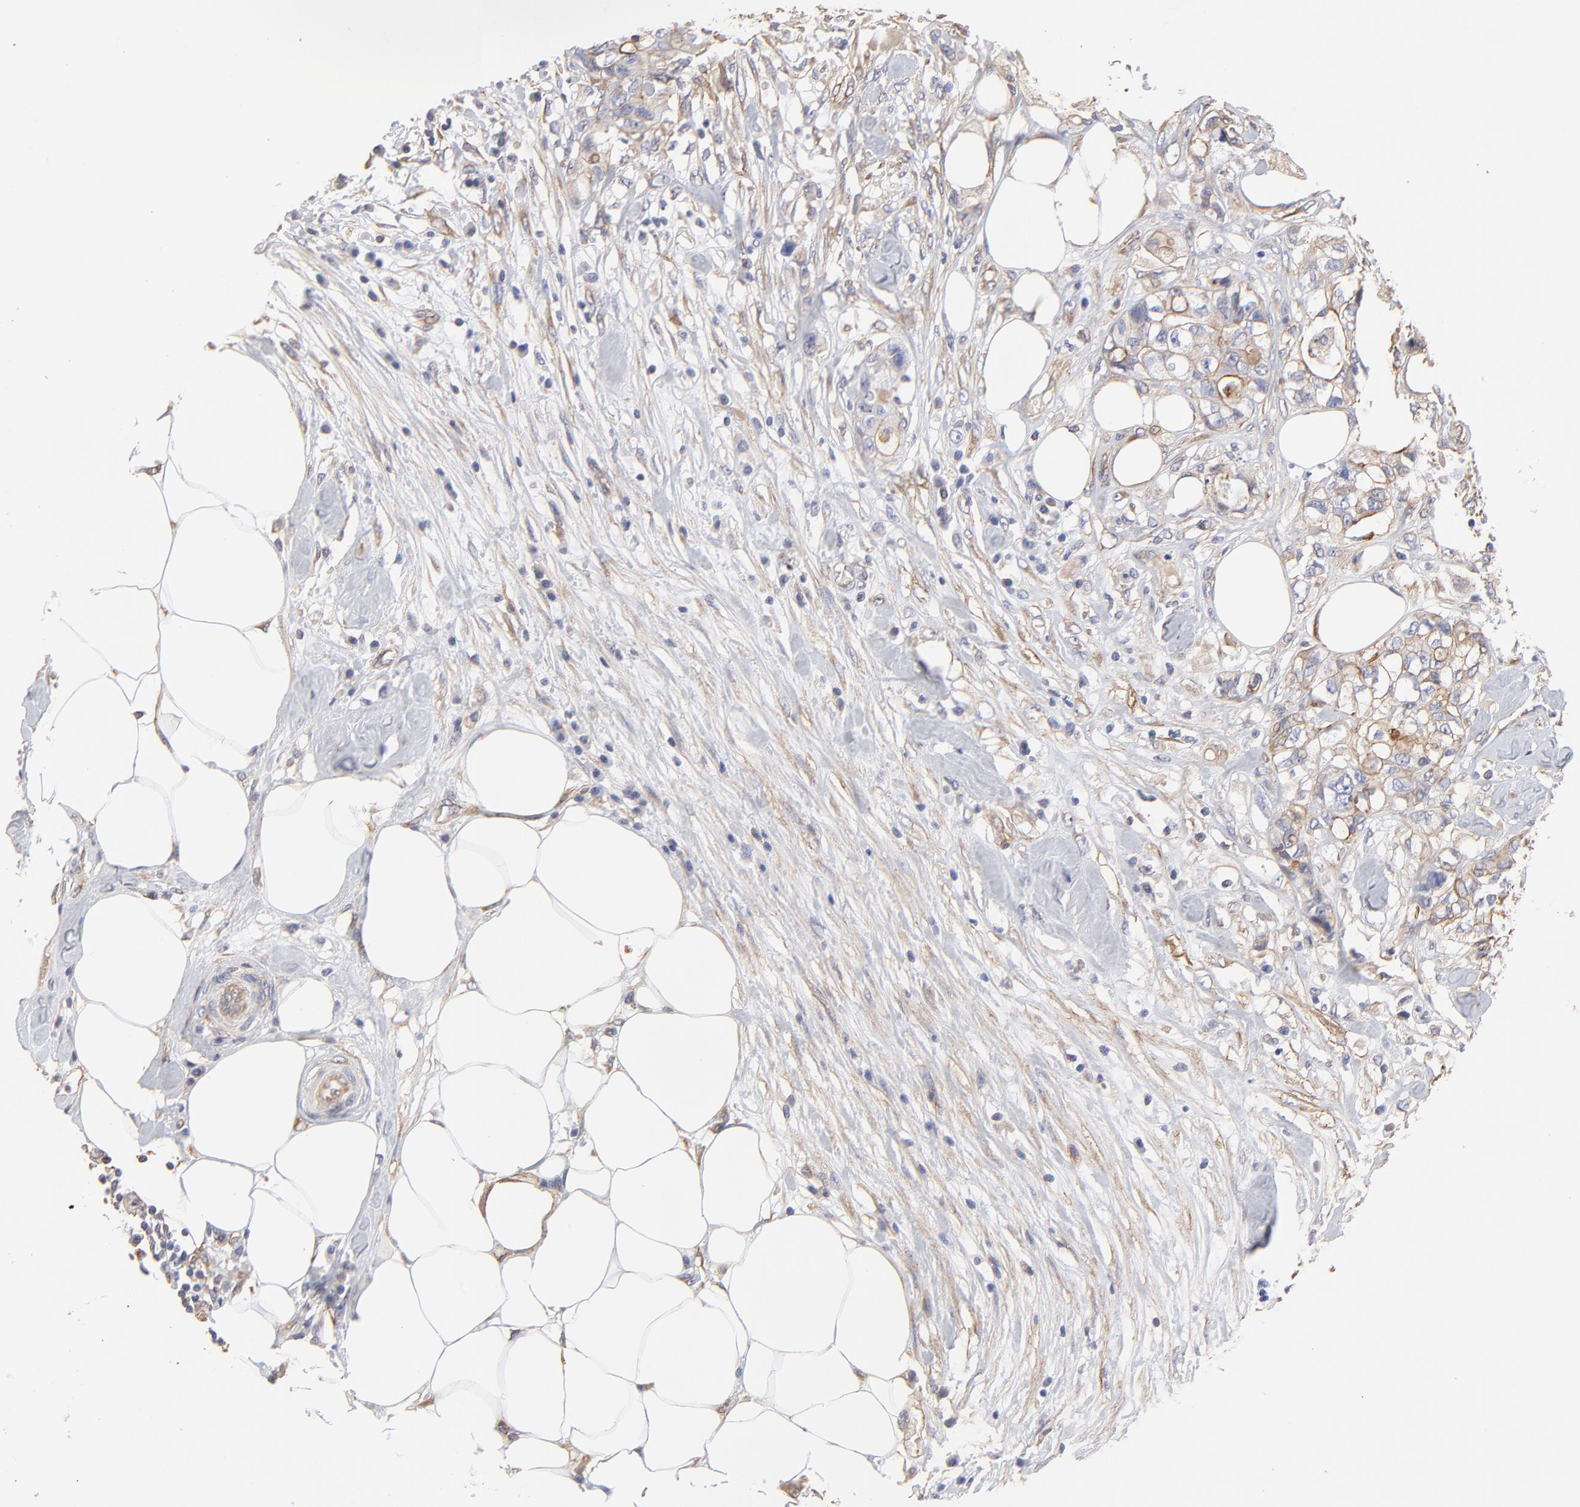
{"staining": {"intensity": "weak", "quantity": ">75%", "location": "cytoplasmic/membranous"}, "tissue": "colorectal cancer", "cell_type": "Tumor cells", "image_type": "cancer", "snomed": [{"axis": "morphology", "description": "Adenocarcinoma, NOS"}, {"axis": "topography", "description": "Rectum"}], "caption": "Colorectal adenocarcinoma tissue displays weak cytoplasmic/membranous staining in about >75% of tumor cells", "gene": "LRCH2", "patient": {"sex": "female", "age": 57}}